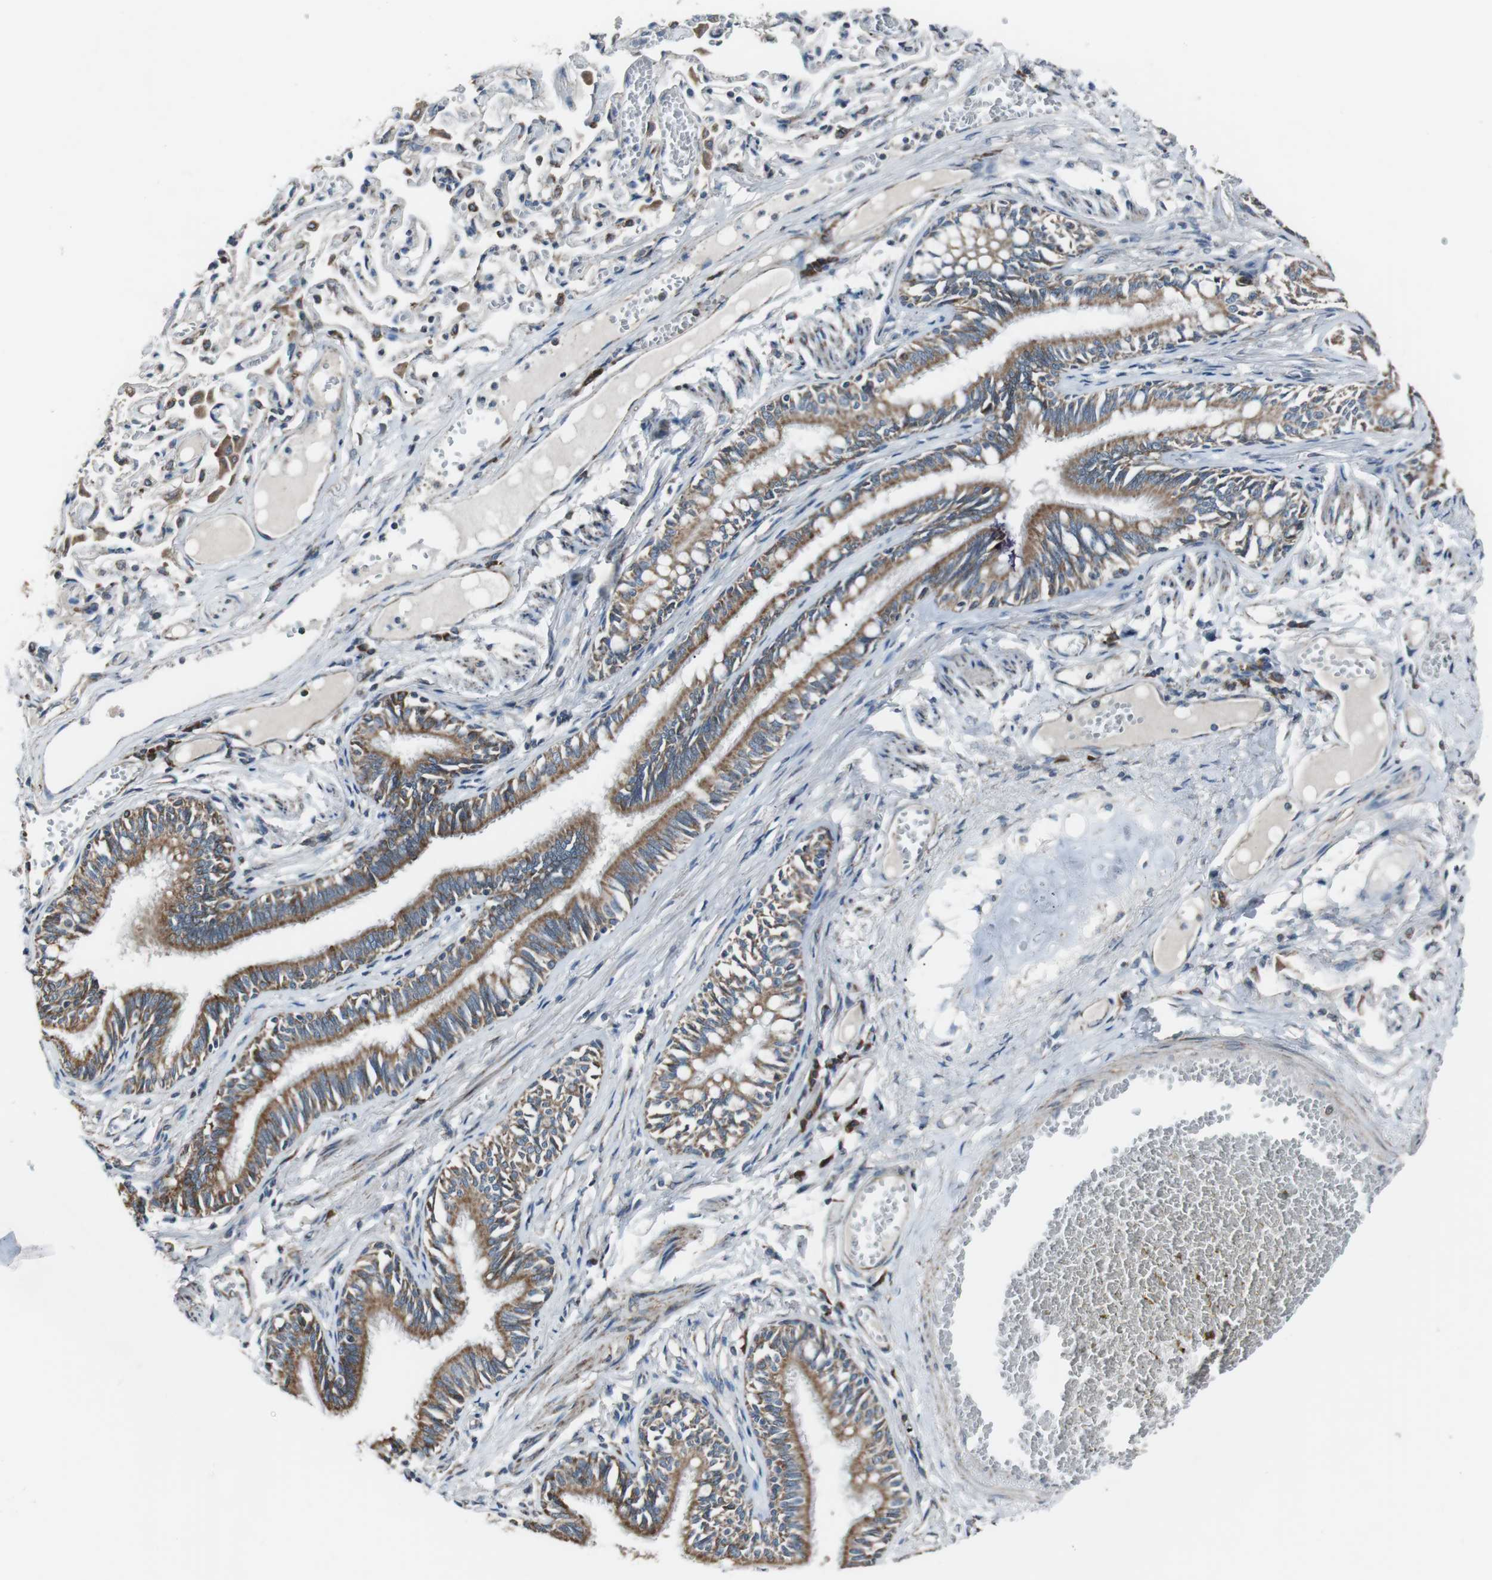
{"staining": {"intensity": "moderate", "quantity": ">75%", "location": "cytoplasmic/membranous"}, "tissue": "bronchus", "cell_type": "Respiratory epithelial cells", "image_type": "normal", "snomed": [{"axis": "morphology", "description": "Normal tissue, NOS"}, {"axis": "morphology", "description": "Inflammation, NOS"}, {"axis": "topography", "description": "Cartilage tissue"}, {"axis": "topography", "description": "Lung"}], "caption": "The micrograph exhibits a brown stain indicating the presence of a protein in the cytoplasmic/membranous of respiratory epithelial cells in bronchus. (Brightfield microscopy of DAB IHC at high magnification).", "gene": "CISD2", "patient": {"sex": "male", "age": 71}}